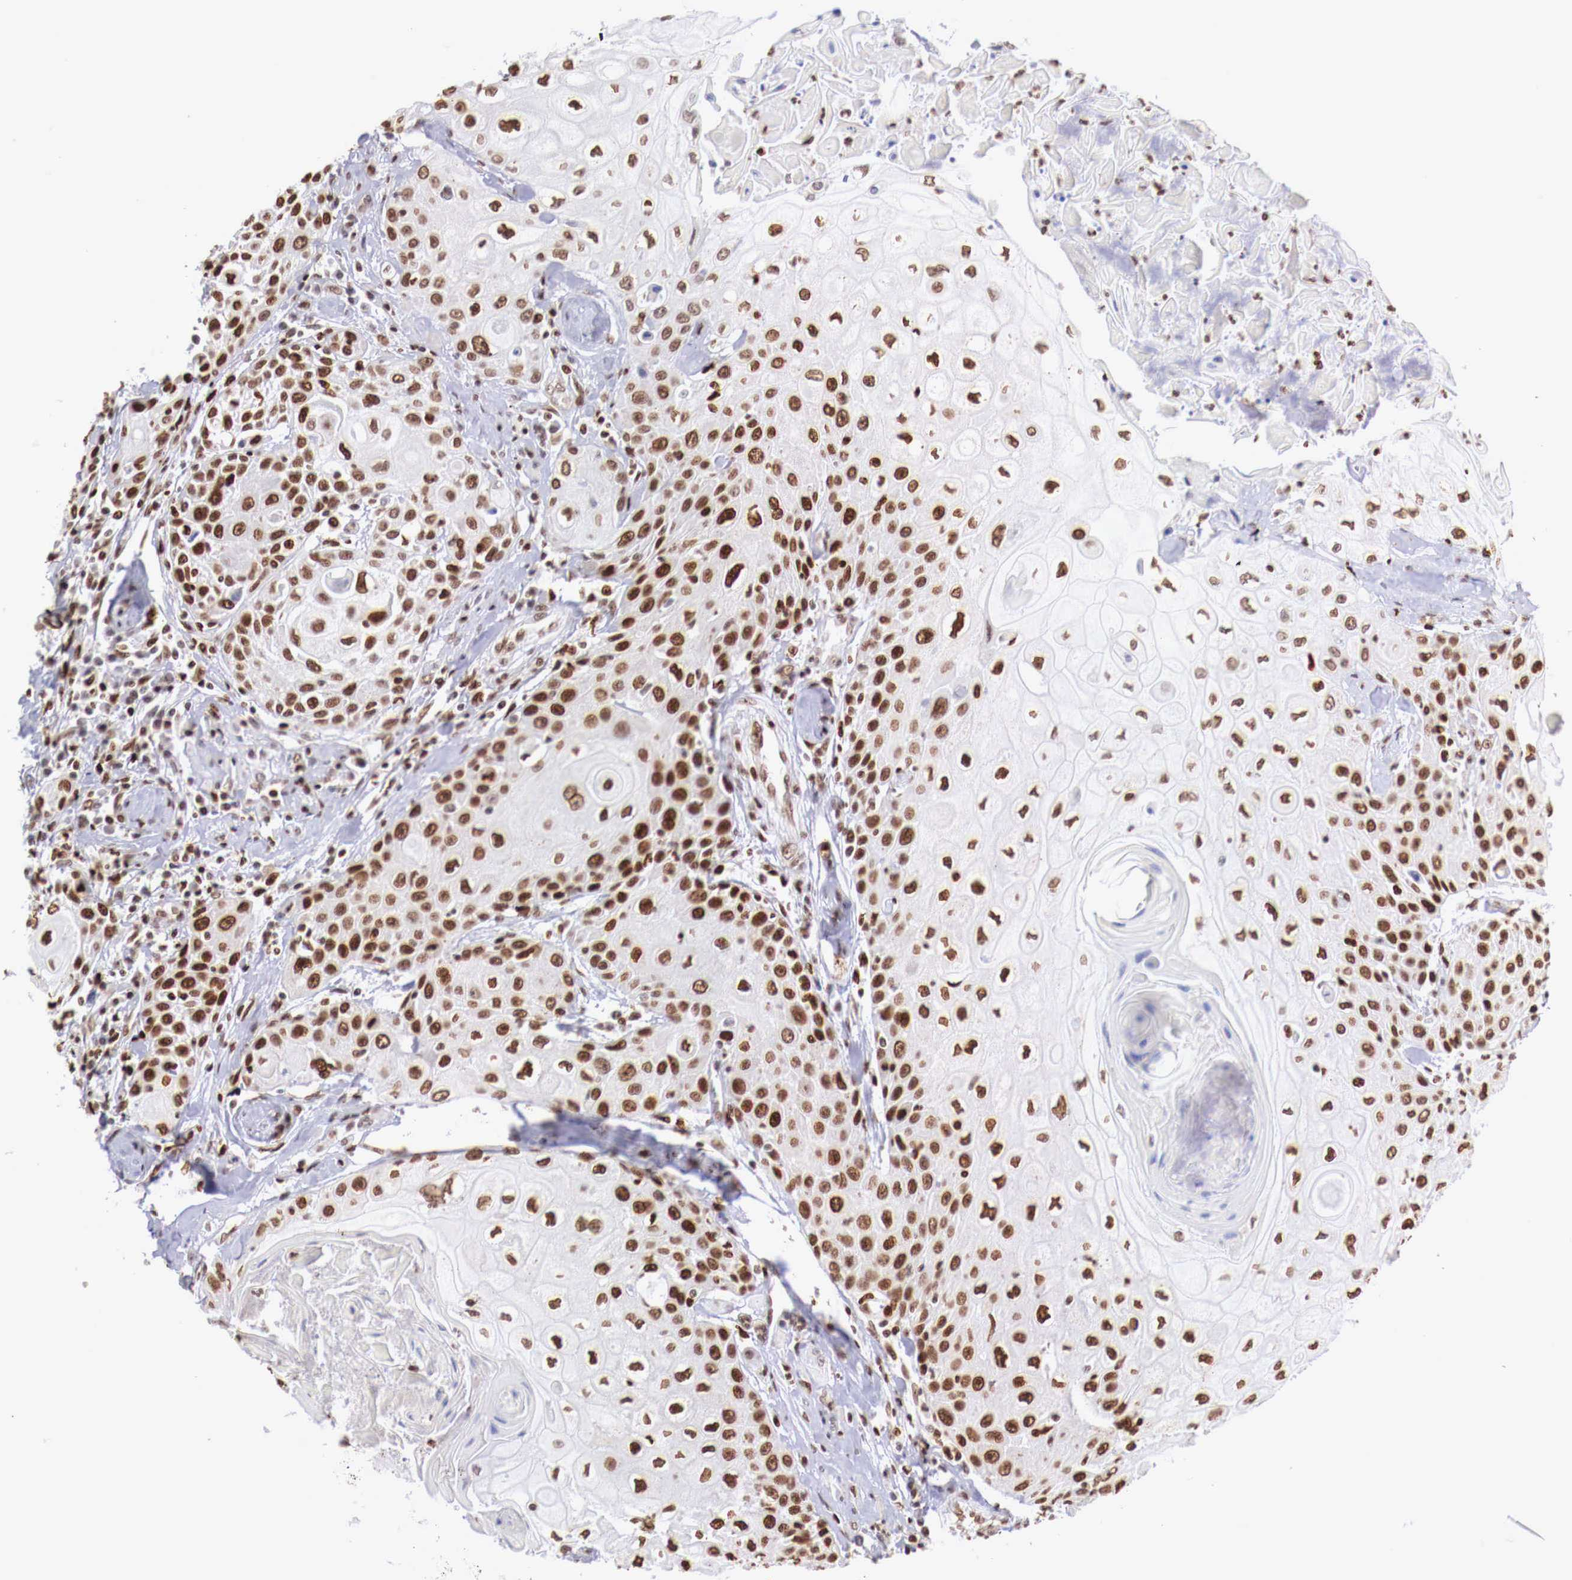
{"staining": {"intensity": "strong", "quantity": ">75%", "location": "nuclear"}, "tissue": "head and neck cancer", "cell_type": "Tumor cells", "image_type": "cancer", "snomed": [{"axis": "morphology", "description": "Squamous cell carcinoma, NOS"}, {"axis": "topography", "description": "Oral tissue"}, {"axis": "topography", "description": "Head-Neck"}], "caption": "Tumor cells show high levels of strong nuclear staining in about >75% of cells in head and neck cancer.", "gene": "MAX", "patient": {"sex": "female", "age": 82}}